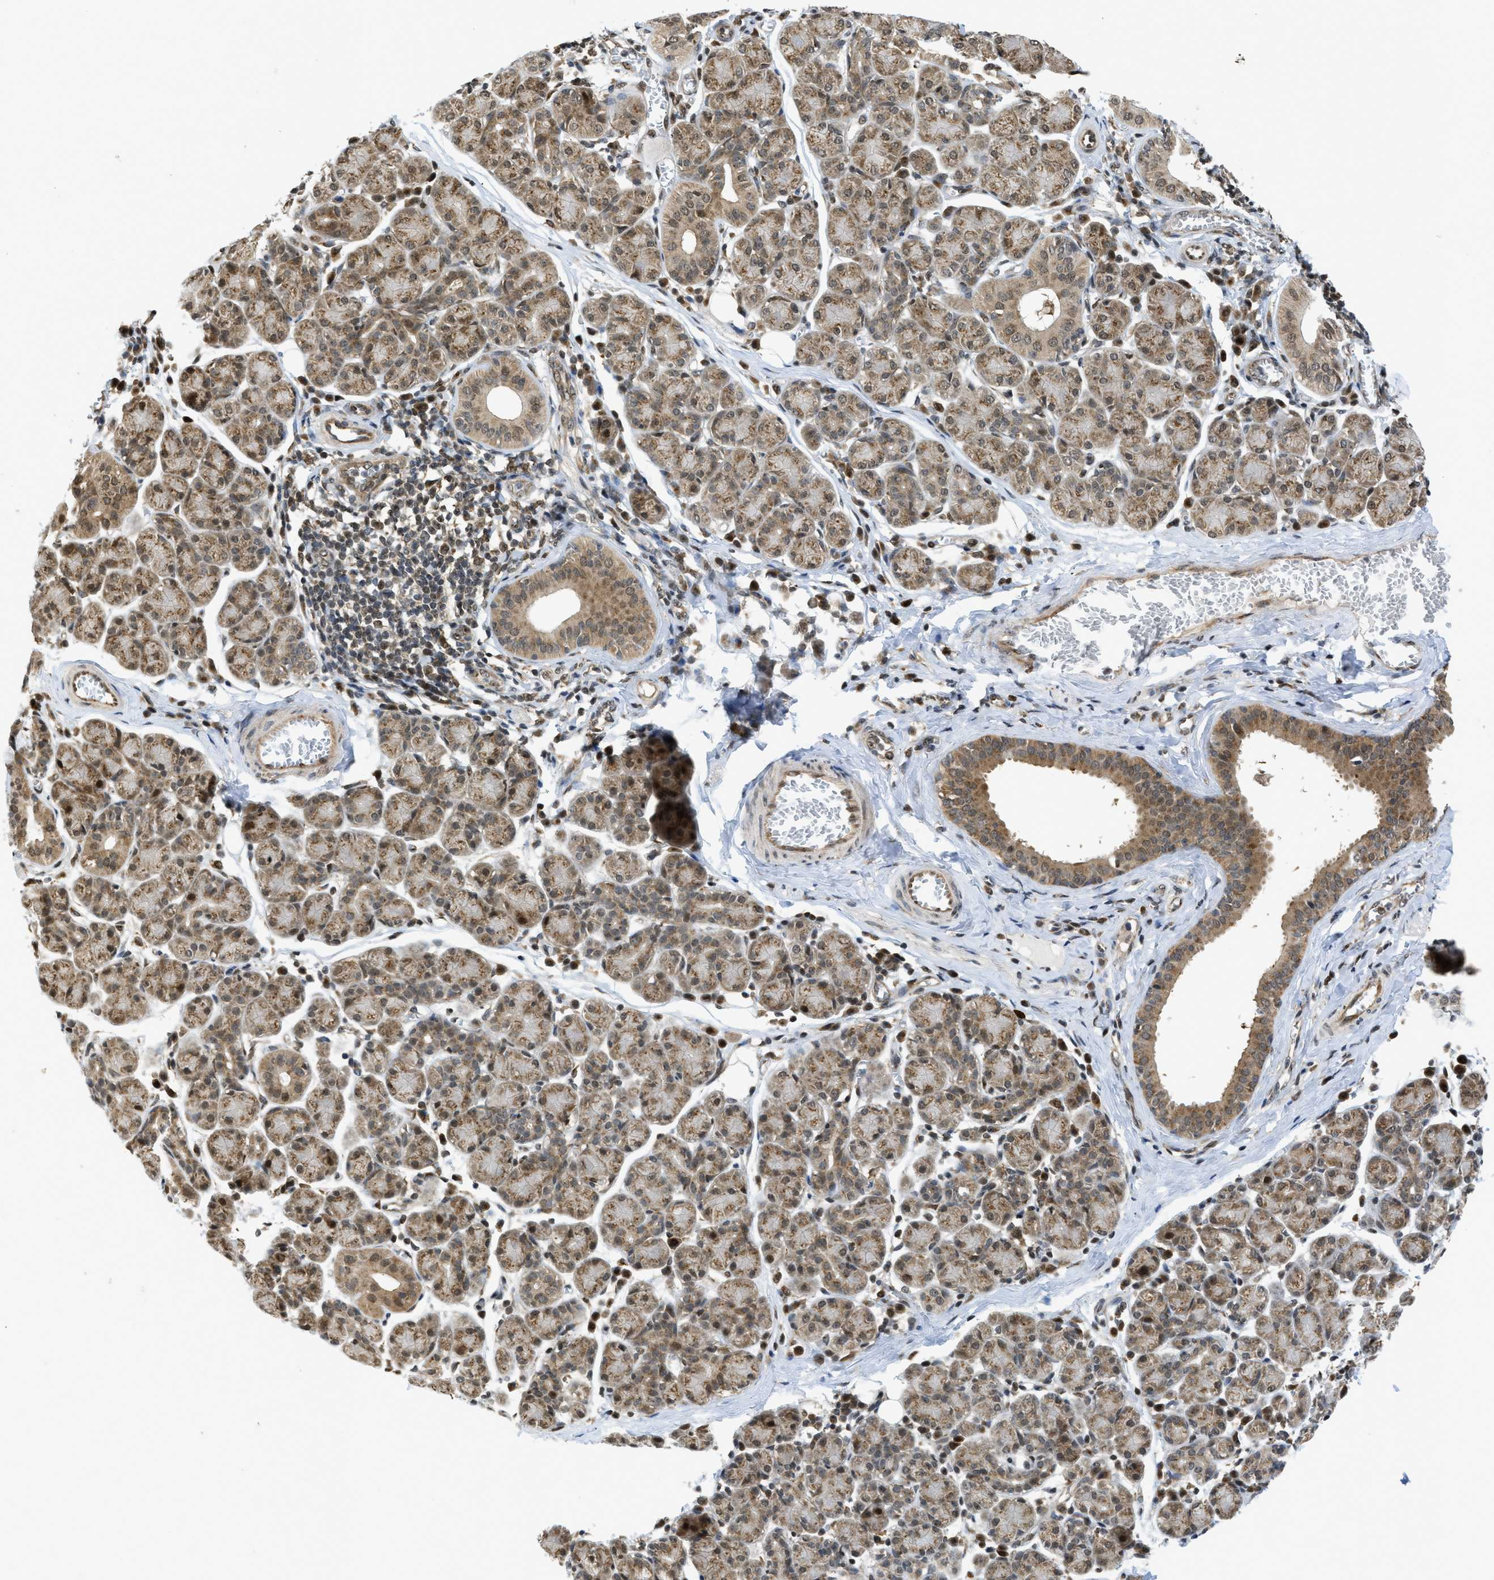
{"staining": {"intensity": "moderate", "quantity": ">75%", "location": "cytoplasmic/membranous,nuclear"}, "tissue": "salivary gland", "cell_type": "Glandular cells", "image_type": "normal", "snomed": [{"axis": "morphology", "description": "Normal tissue, NOS"}, {"axis": "morphology", "description": "Inflammation, NOS"}, {"axis": "topography", "description": "Lymph node"}, {"axis": "topography", "description": "Salivary gland"}], "caption": "The micrograph demonstrates a brown stain indicating the presence of a protein in the cytoplasmic/membranous,nuclear of glandular cells in salivary gland. The staining was performed using DAB, with brown indicating positive protein expression. Nuclei are stained blue with hematoxylin.", "gene": "TACC1", "patient": {"sex": "male", "age": 3}}